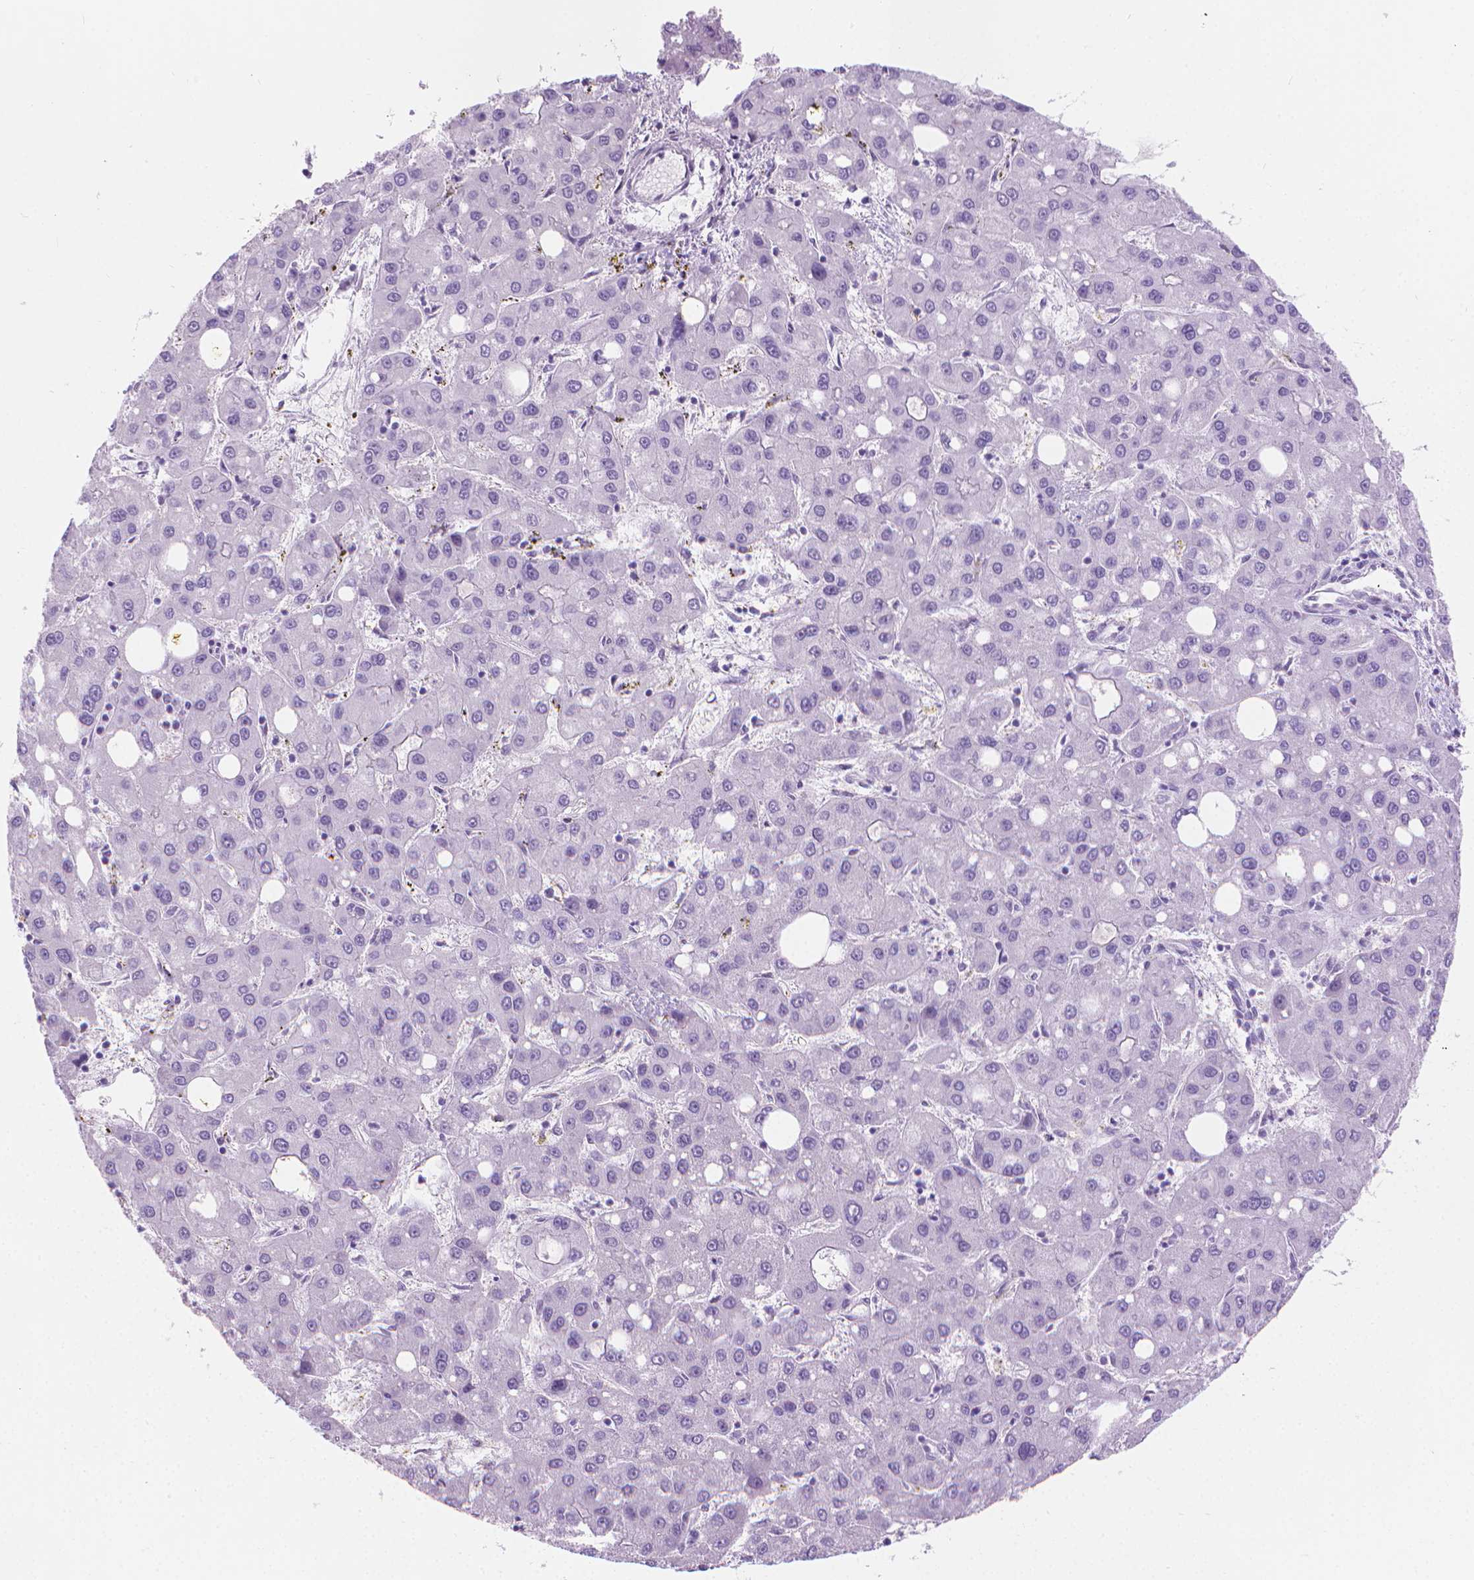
{"staining": {"intensity": "negative", "quantity": "none", "location": "none"}, "tissue": "liver cancer", "cell_type": "Tumor cells", "image_type": "cancer", "snomed": [{"axis": "morphology", "description": "Carcinoma, Hepatocellular, NOS"}, {"axis": "topography", "description": "Liver"}], "caption": "A high-resolution image shows immunohistochemistry (IHC) staining of liver hepatocellular carcinoma, which demonstrates no significant positivity in tumor cells.", "gene": "CFAP52", "patient": {"sex": "male", "age": 73}}